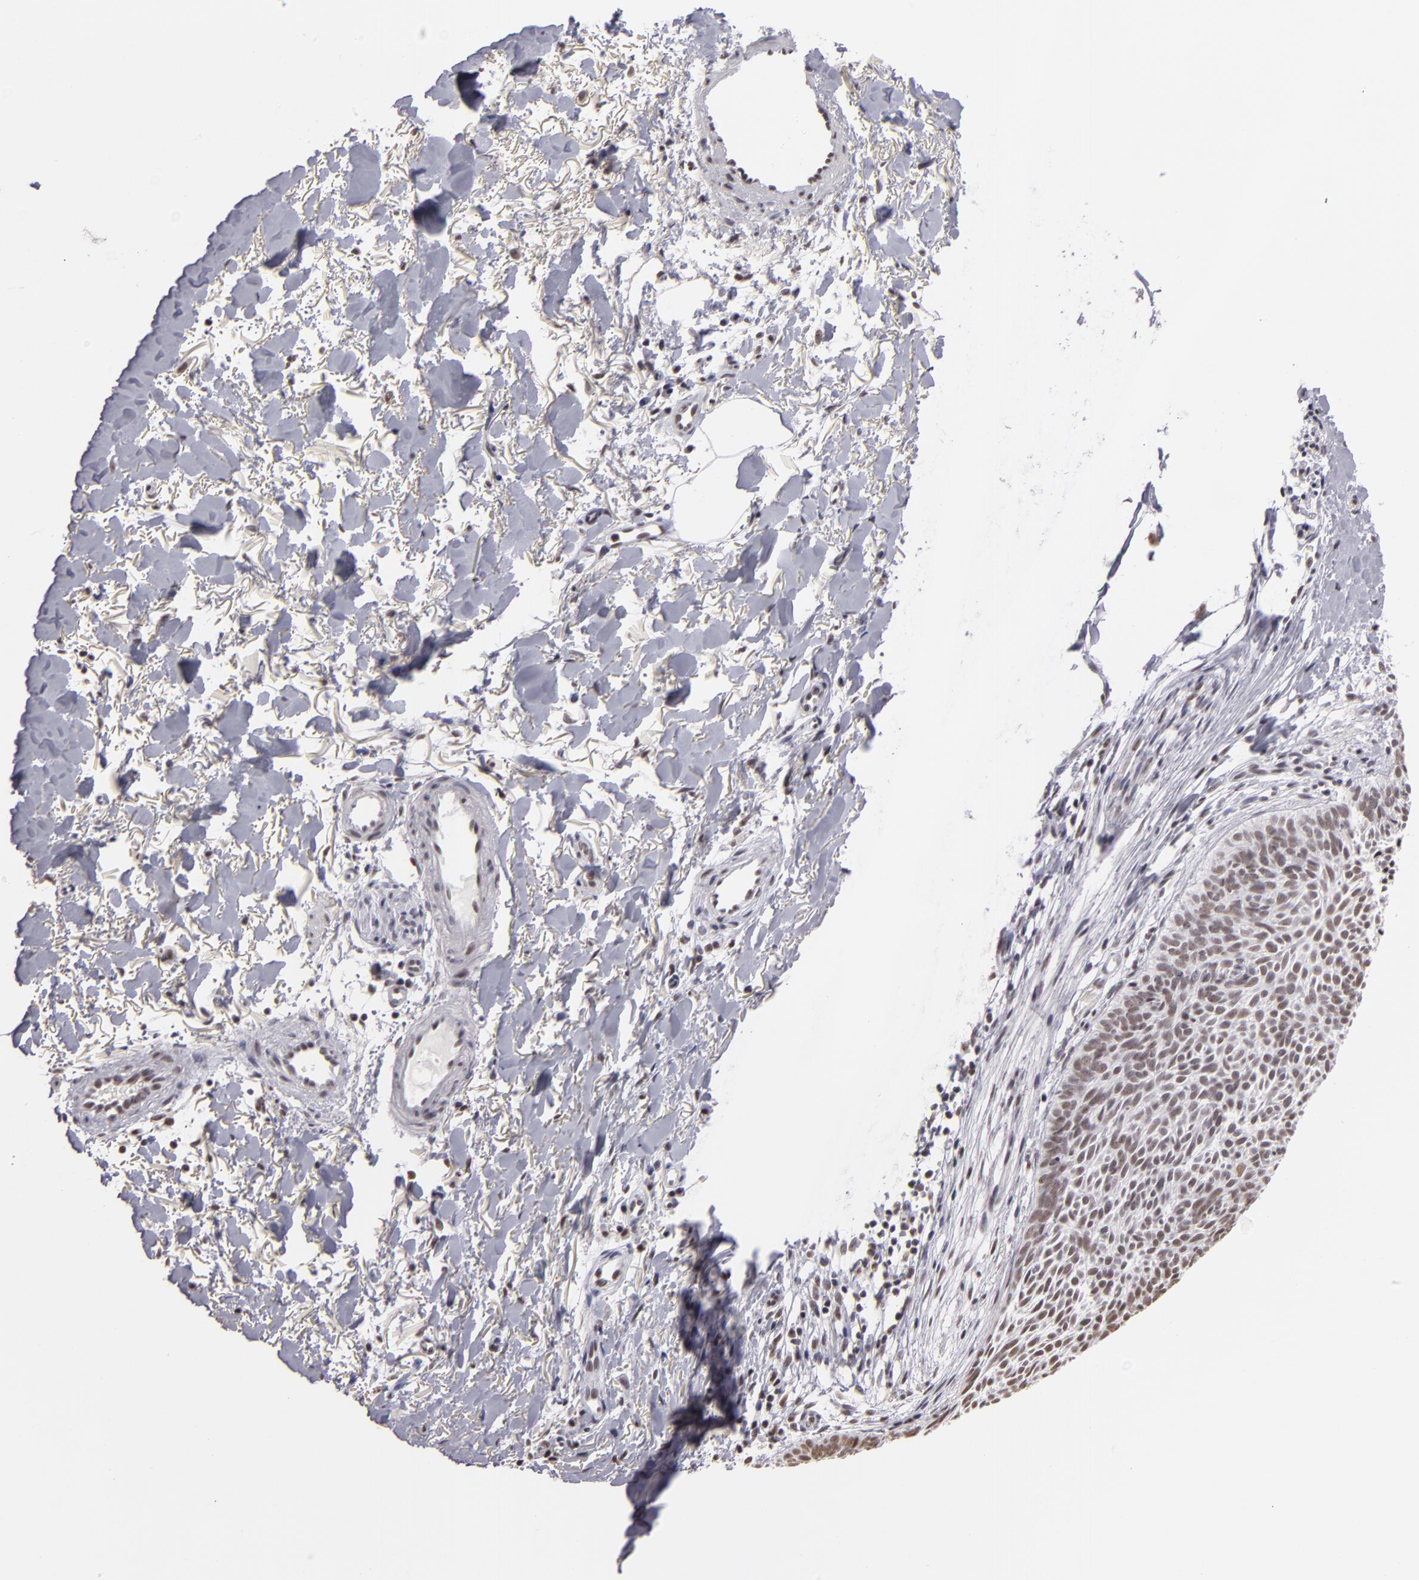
{"staining": {"intensity": "weak", "quantity": ">75%", "location": "nuclear"}, "tissue": "skin cancer", "cell_type": "Tumor cells", "image_type": "cancer", "snomed": [{"axis": "morphology", "description": "Basal cell carcinoma"}, {"axis": "topography", "description": "Skin"}], "caption": "Skin basal cell carcinoma stained for a protein (brown) displays weak nuclear positive positivity in approximately >75% of tumor cells.", "gene": "INTS6", "patient": {"sex": "male", "age": 84}}